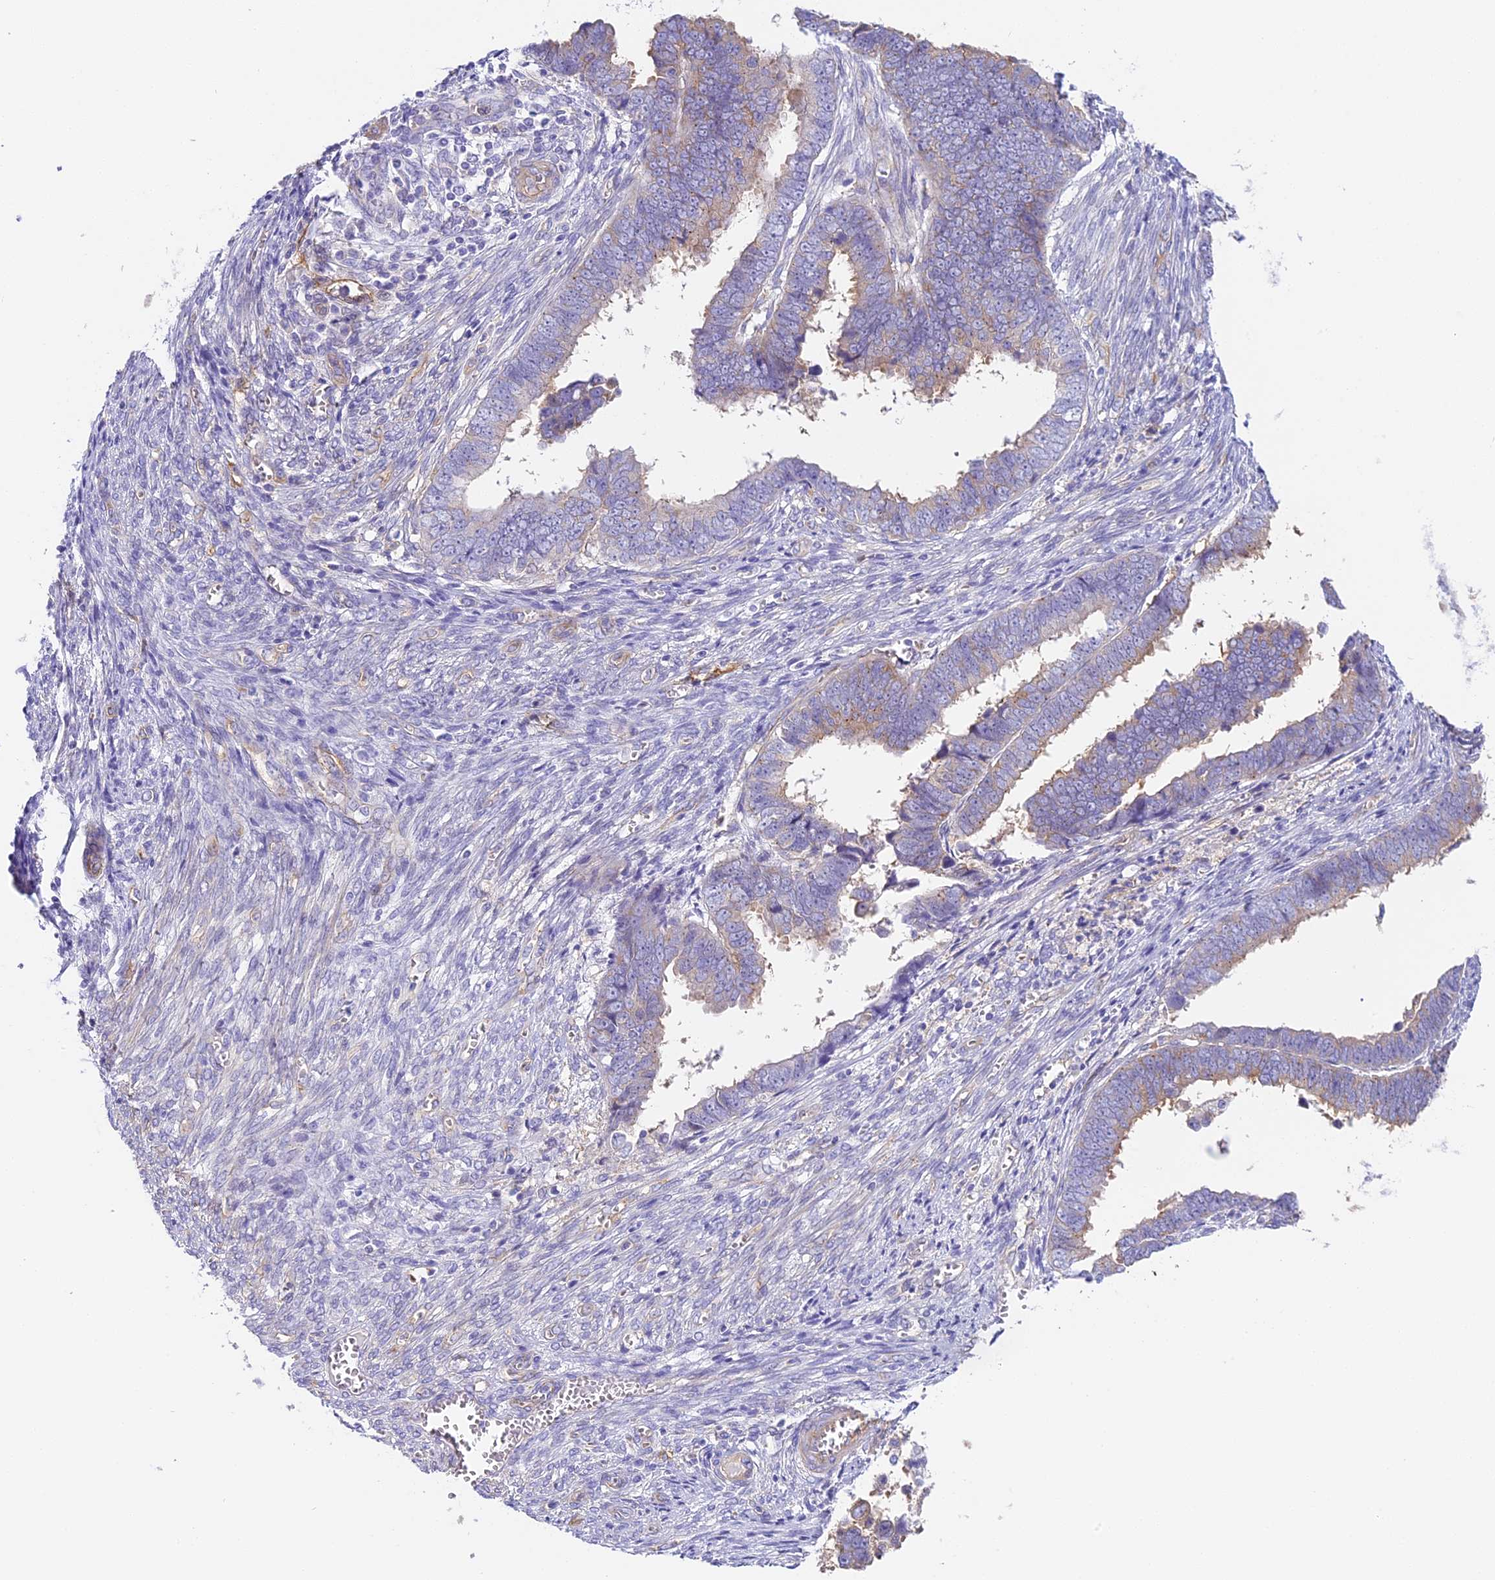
{"staining": {"intensity": "weak", "quantity": "<25%", "location": "cytoplasmic/membranous"}, "tissue": "endometrial cancer", "cell_type": "Tumor cells", "image_type": "cancer", "snomed": [{"axis": "morphology", "description": "Adenocarcinoma, NOS"}, {"axis": "topography", "description": "Endometrium"}], "caption": "DAB (3,3'-diaminobenzidine) immunohistochemical staining of human endometrial cancer demonstrates no significant staining in tumor cells.", "gene": "HOMER3", "patient": {"sex": "female", "age": 75}}